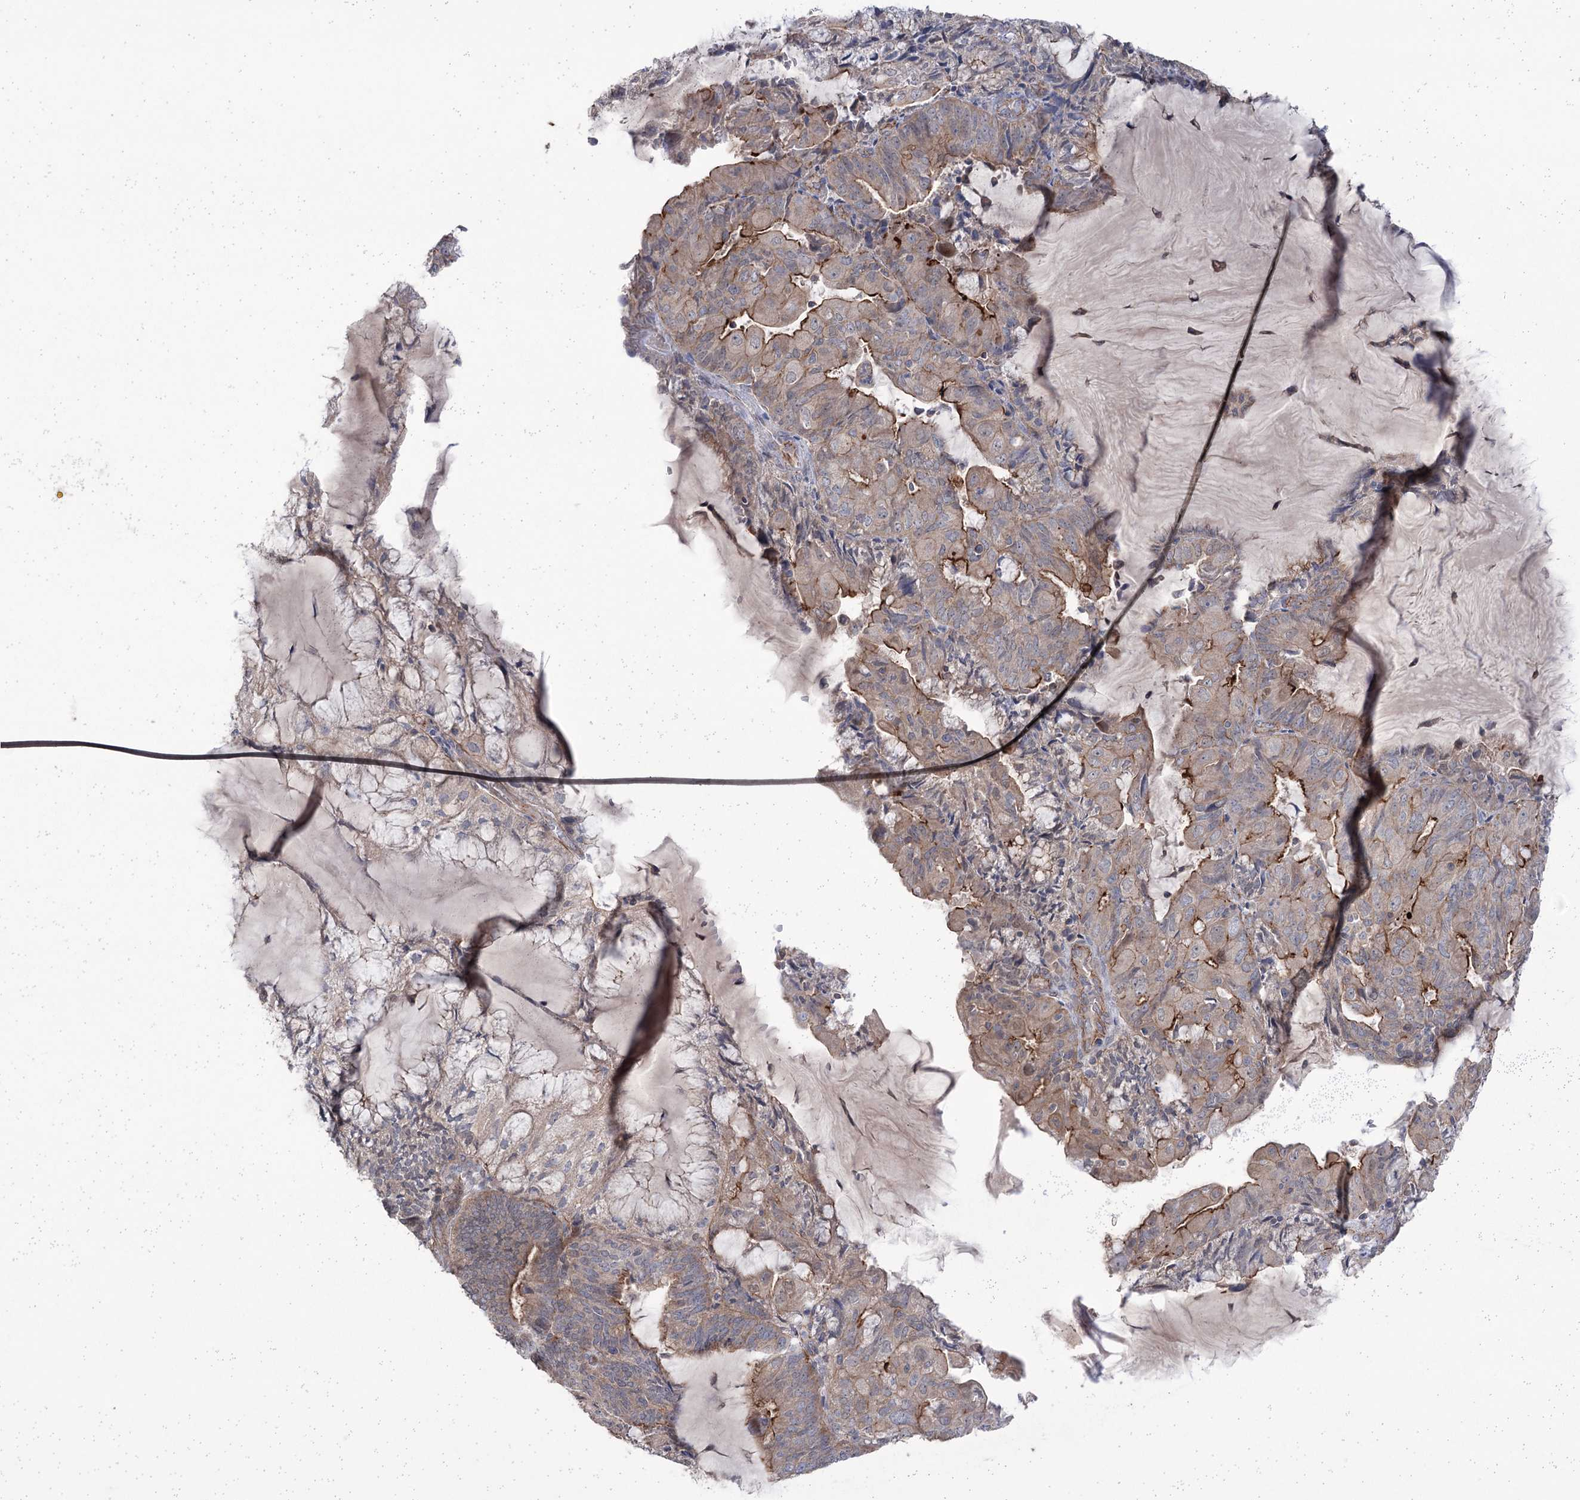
{"staining": {"intensity": "moderate", "quantity": "<25%", "location": "cytoplasmic/membranous"}, "tissue": "endometrial cancer", "cell_type": "Tumor cells", "image_type": "cancer", "snomed": [{"axis": "morphology", "description": "Adenocarcinoma, NOS"}, {"axis": "topography", "description": "Endometrium"}], "caption": "A low amount of moderate cytoplasmic/membranous staining is appreciated in about <25% of tumor cells in endometrial adenocarcinoma tissue.", "gene": "TRIM71", "patient": {"sex": "female", "age": 81}}